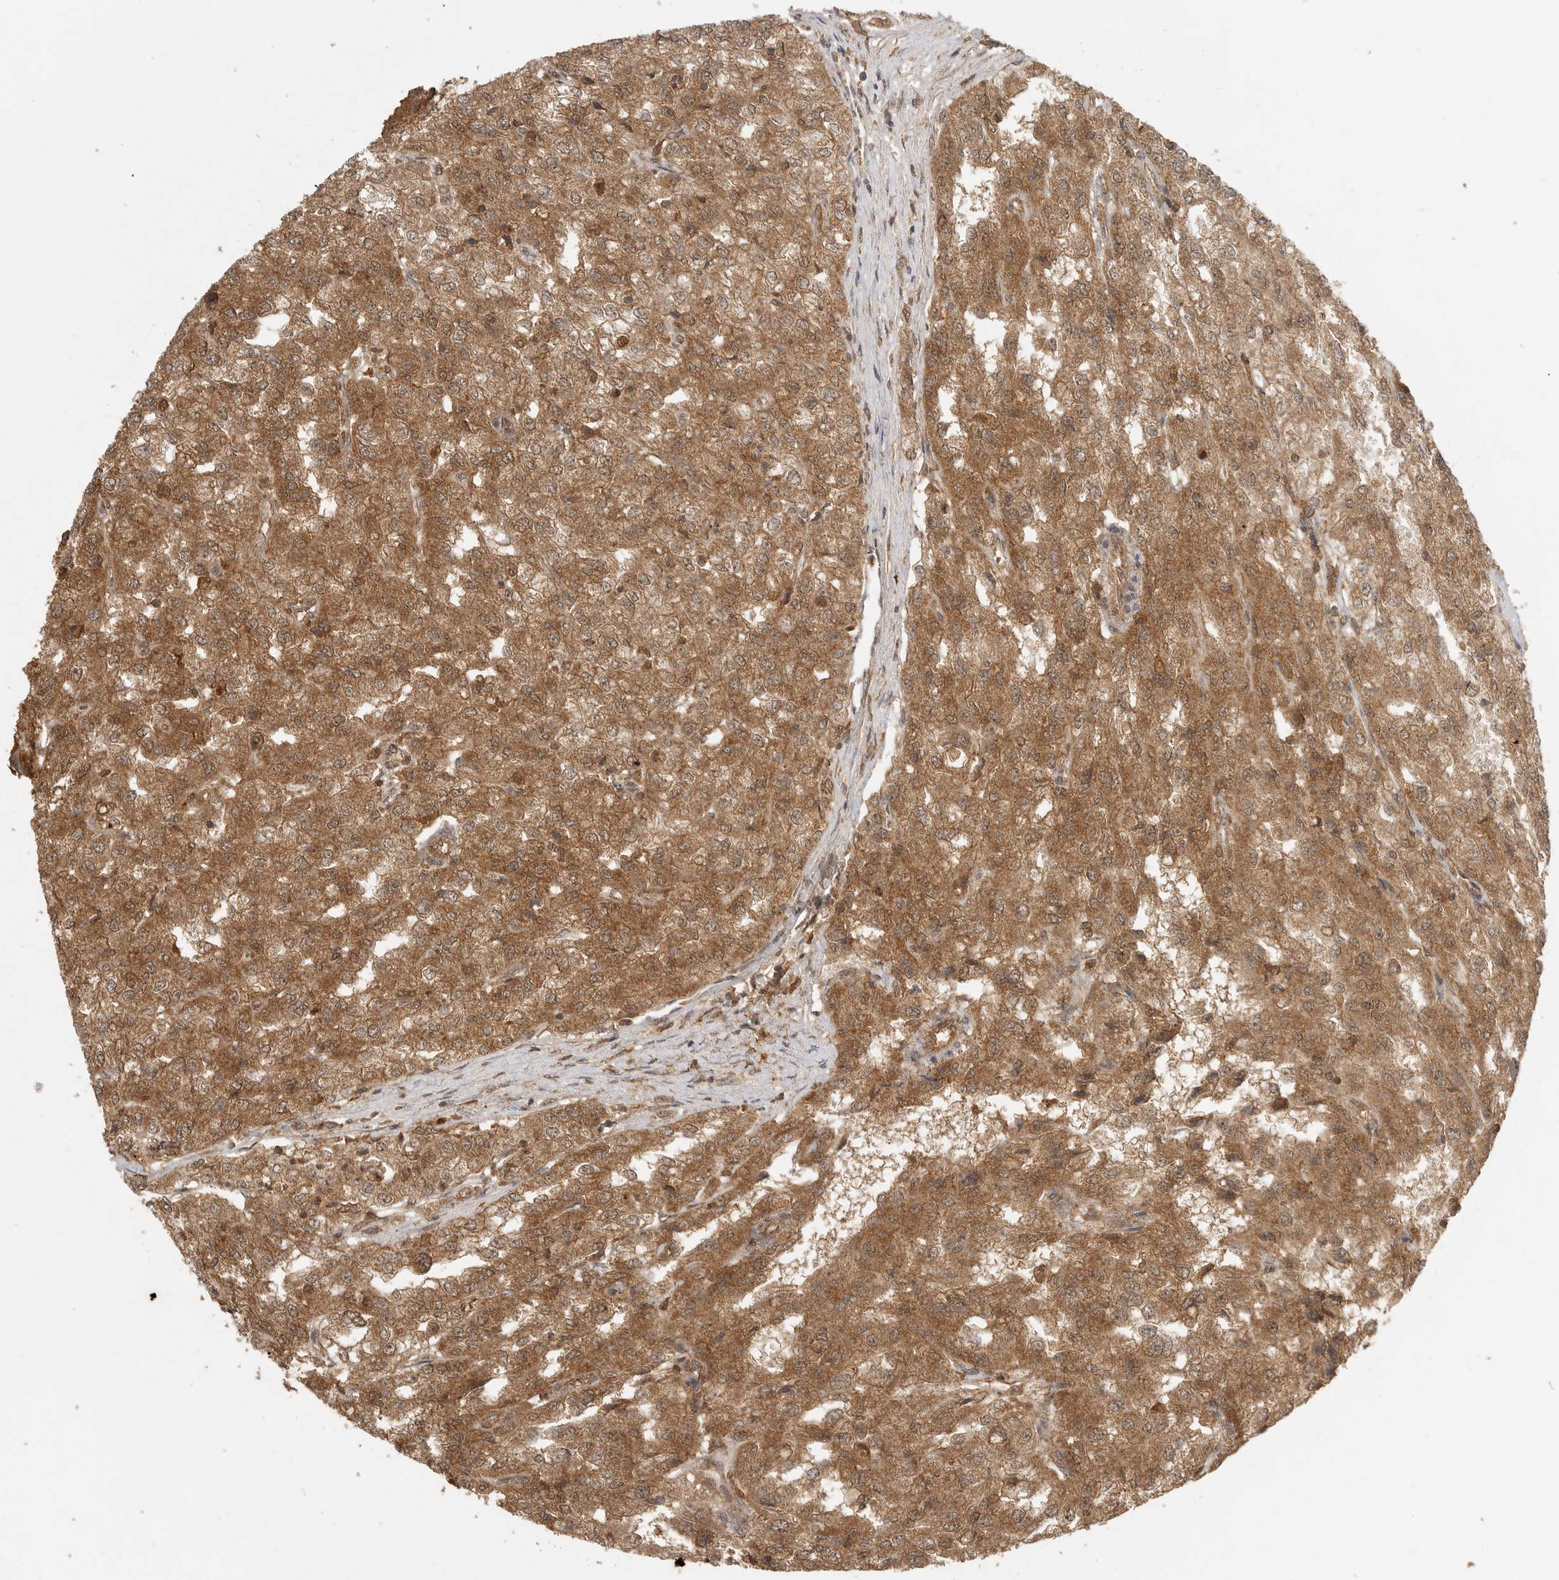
{"staining": {"intensity": "moderate", "quantity": ">75%", "location": "cytoplasmic/membranous,nuclear"}, "tissue": "renal cancer", "cell_type": "Tumor cells", "image_type": "cancer", "snomed": [{"axis": "morphology", "description": "Adenocarcinoma, NOS"}, {"axis": "topography", "description": "Kidney"}], "caption": "This photomicrograph shows immunohistochemistry (IHC) staining of human renal cancer, with medium moderate cytoplasmic/membranous and nuclear staining in approximately >75% of tumor cells.", "gene": "ICOSLG", "patient": {"sex": "female", "age": 54}}